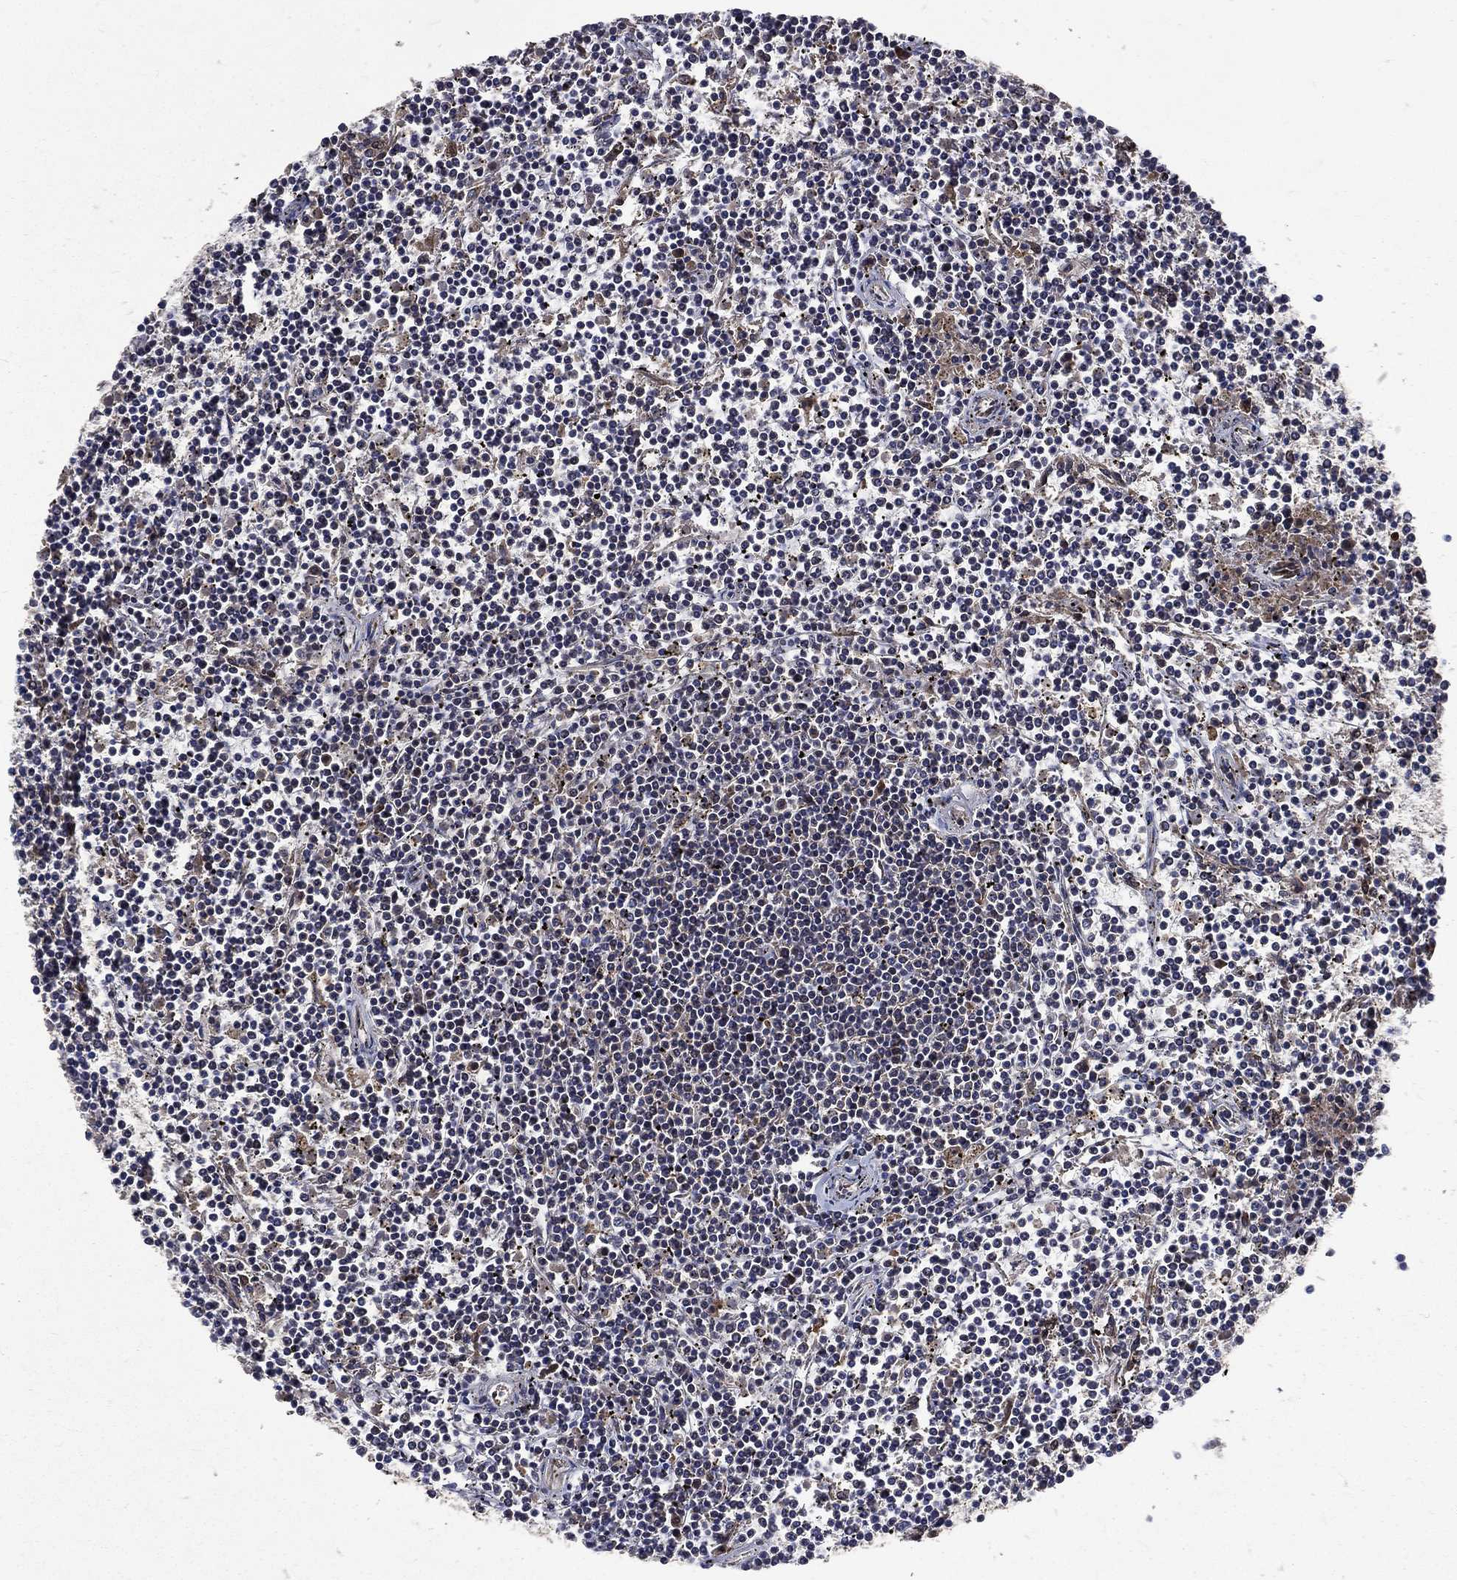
{"staining": {"intensity": "negative", "quantity": "none", "location": "none"}, "tissue": "lymphoma", "cell_type": "Tumor cells", "image_type": "cancer", "snomed": [{"axis": "morphology", "description": "Malignant lymphoma, non-Hodgkin's type, Low grade"}, {"axis": "topography", "description": "Spleen"}], "caption": "A high-resolution photomicrograph shows IHC staining of lymphoma, which demonstrates no significant positivity in tumor cells.", "gene": "RAB11FIP4", "patient": {"sex": "female", "age": 19}}